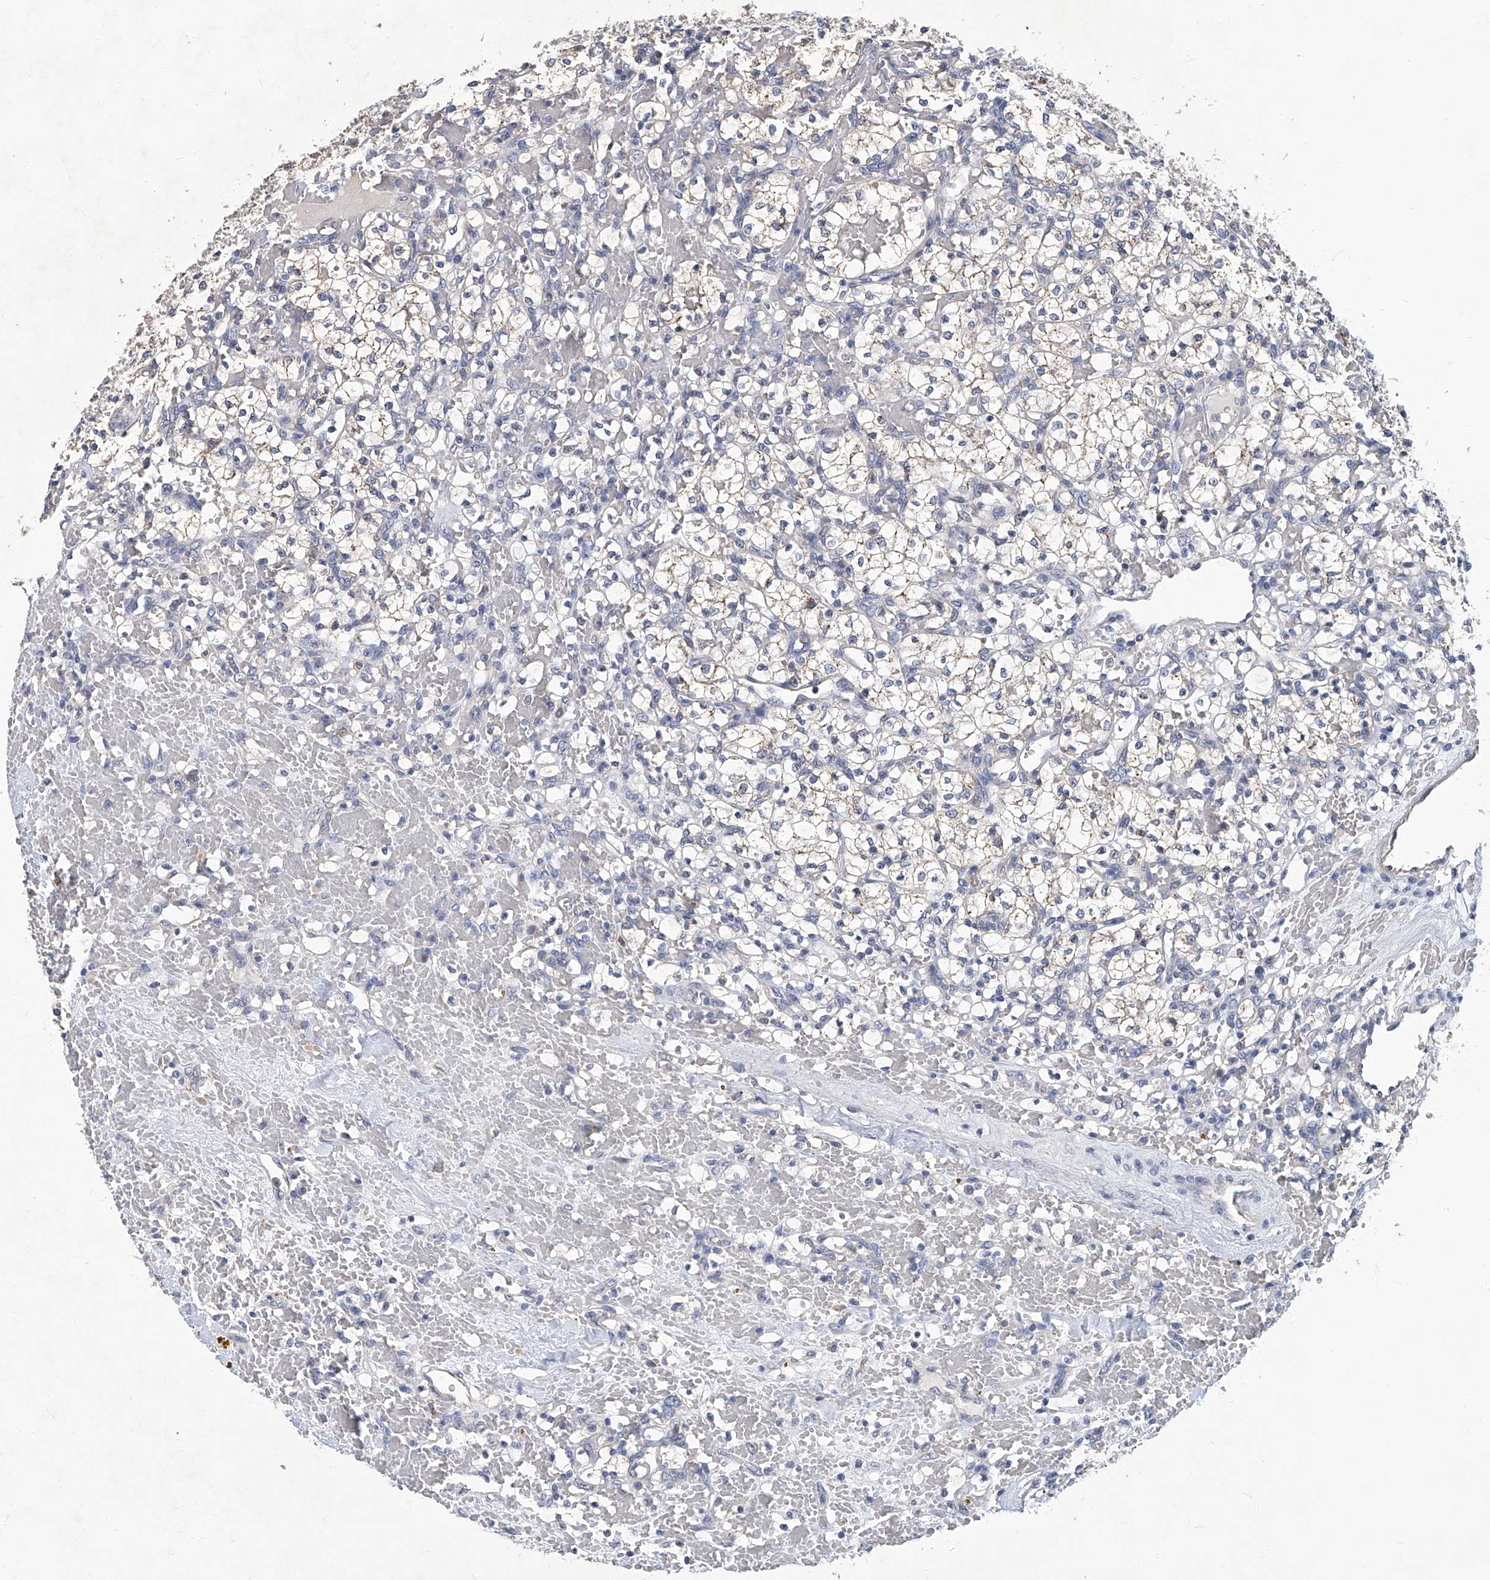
{"staining": {"intensity": "negative", "quantity": "none", "location": "none"}, "tissue": "renal cancer", "cell_type": "Tumor cells", "image_type": "cancer", "snomed": [{"axis": "morphology", "description": "Adenocarcinoma, NOS"}, {"axis": "topography", "description": "Kidney"}], "caption": "This is a micrograph of IHC staining of renal cancer (adenocarcinoma), which shows no expression in tumor cells. Brightfield microscopy of immunohistochemistry stained with DAB (3,3'-diaminobenzidine) (brown) and hematoxylin (blue), captured at high magnification.", "gene": "TGFBR1", "patient": {"sex": "female", "age": 60}}